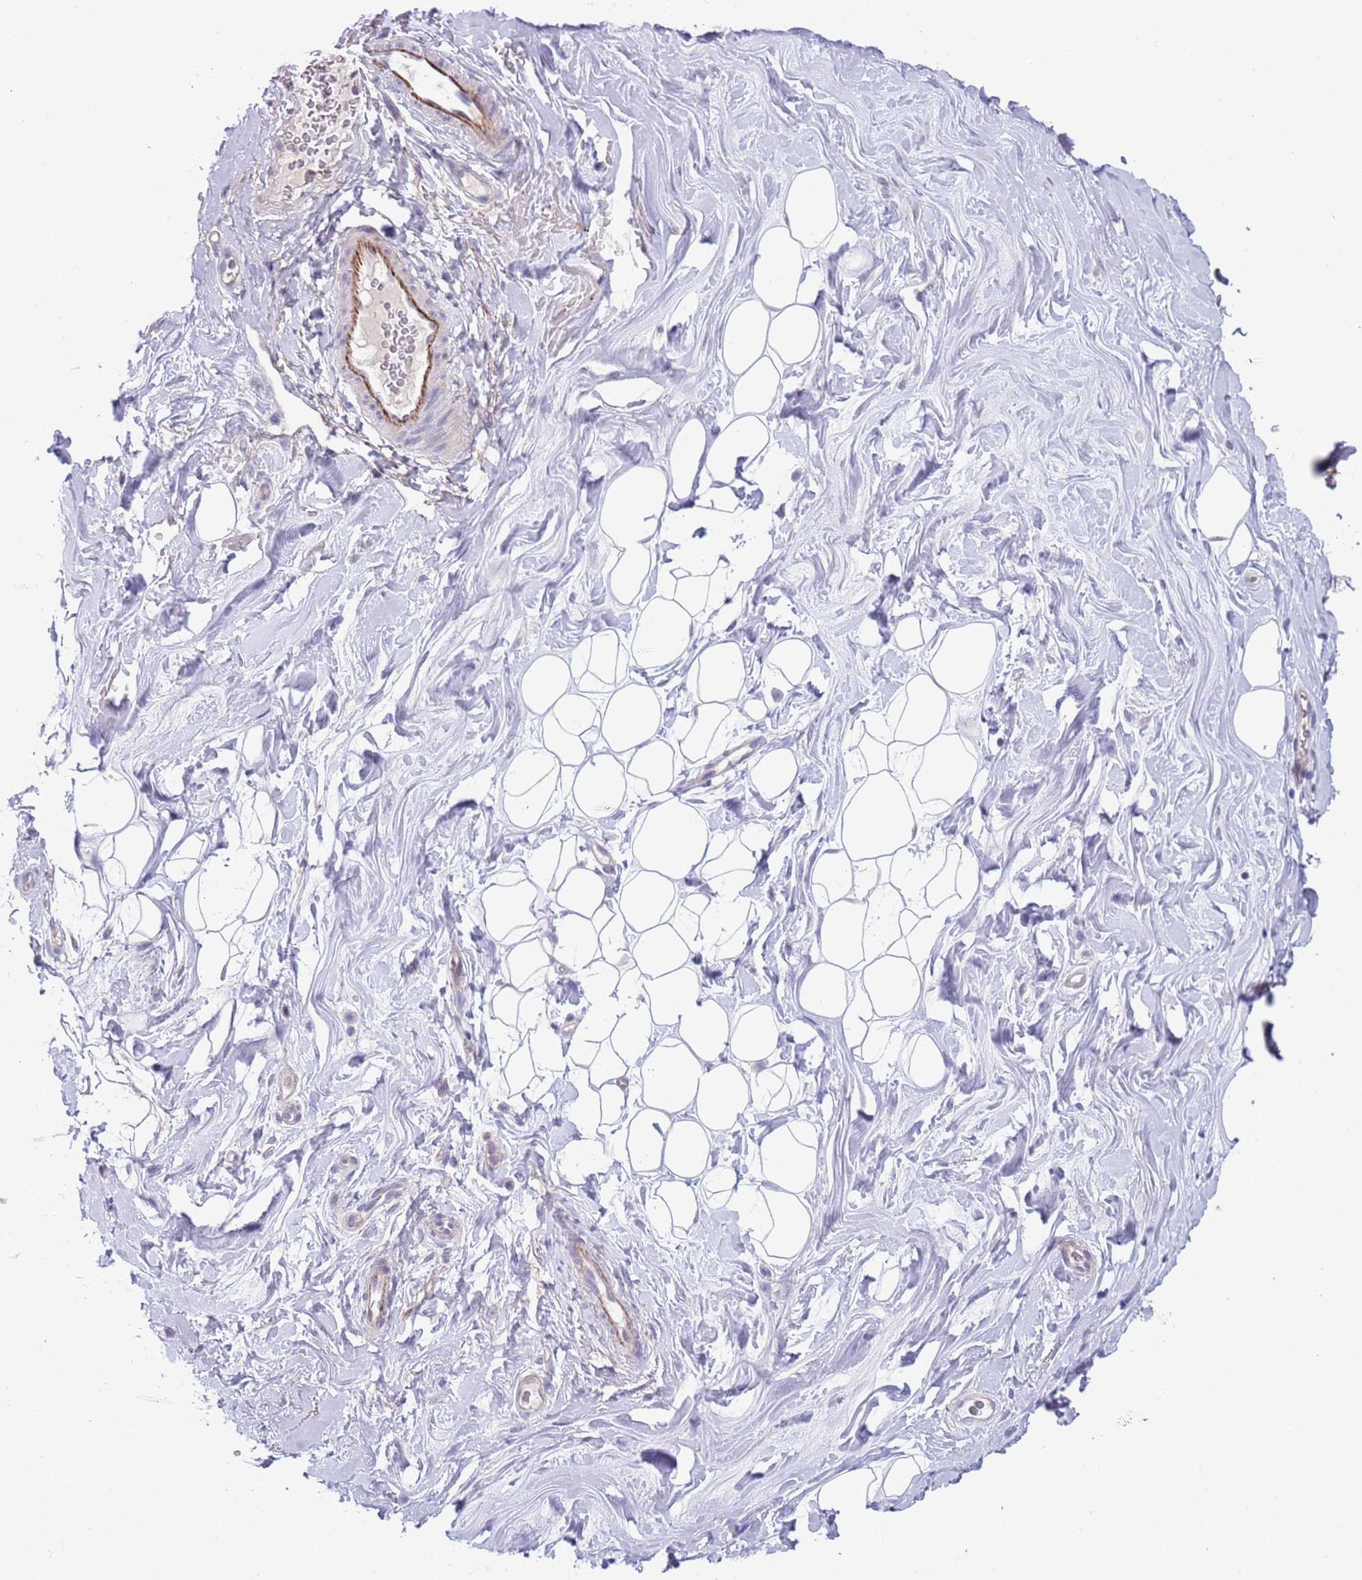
{"staining": {"intensity": "negative", "quantity": "none", "location": "none"}, "tissue": "adipose tissue", "cell_type": "Adipocytes", "image_type": "normal", "snomed": [{"axis": "morphology", "description": "Normal tissue, NOS"}, {"axis": "topography", "description": "Breast"}], "caption": "The IHC histopathology image has no significant staining in adipocytes of adipose tissue. (DAB (3,3'-diaminobenzidine) immunohistochemistry, high magnification).", "gene": "ZNF14", "patient": {"sex": "female", "age": 26}}